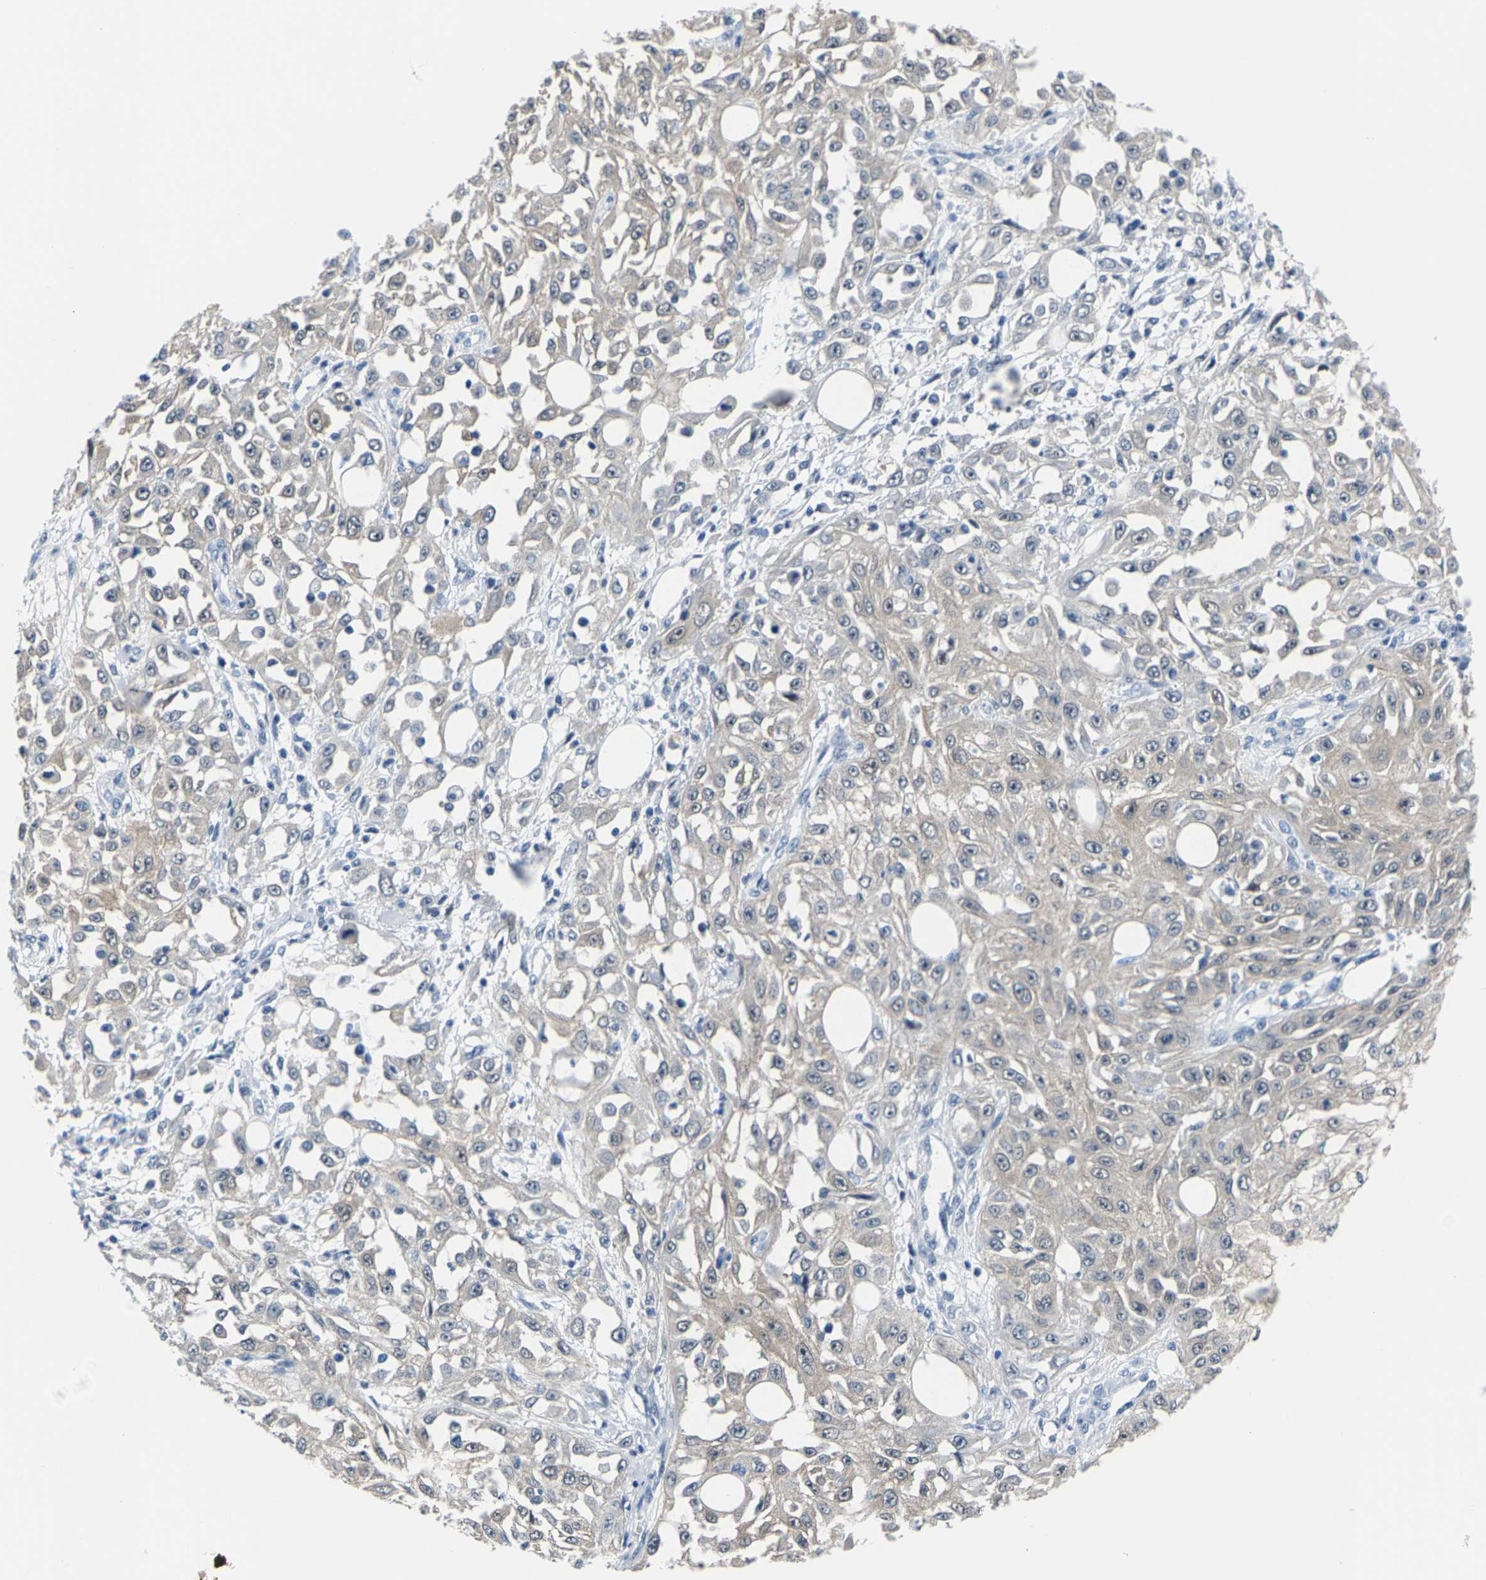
{"staining": {"intensity": "negative", "quantity": "none", "location": "none"}, "tissue": "skin cancer", "cell_type": "Tumor cells", "image_type": "cancer", "snomed": [{"axis": "morphology", "description": "Squamous cell carcinoma, NOS"}, {"axis": "morphology", "description": "Squamous cell carcinoma, metastatic, NOS"}, {"axis": "topography", "description": "Skin"}, {"axis": "topography", "description": "Lymph node"}], "caption": "Tumor cells are negative for brown protein staining in skin cancer (squamous cell carcinoma). (Stains: DAB (3,3'-diaminobenzidine) IHC with hematoxylin counter stain, Microscopy: brightfield microscopy at high magnification).", "gene": "SSH3", "patient": {"sex": "male", "age": 75}}